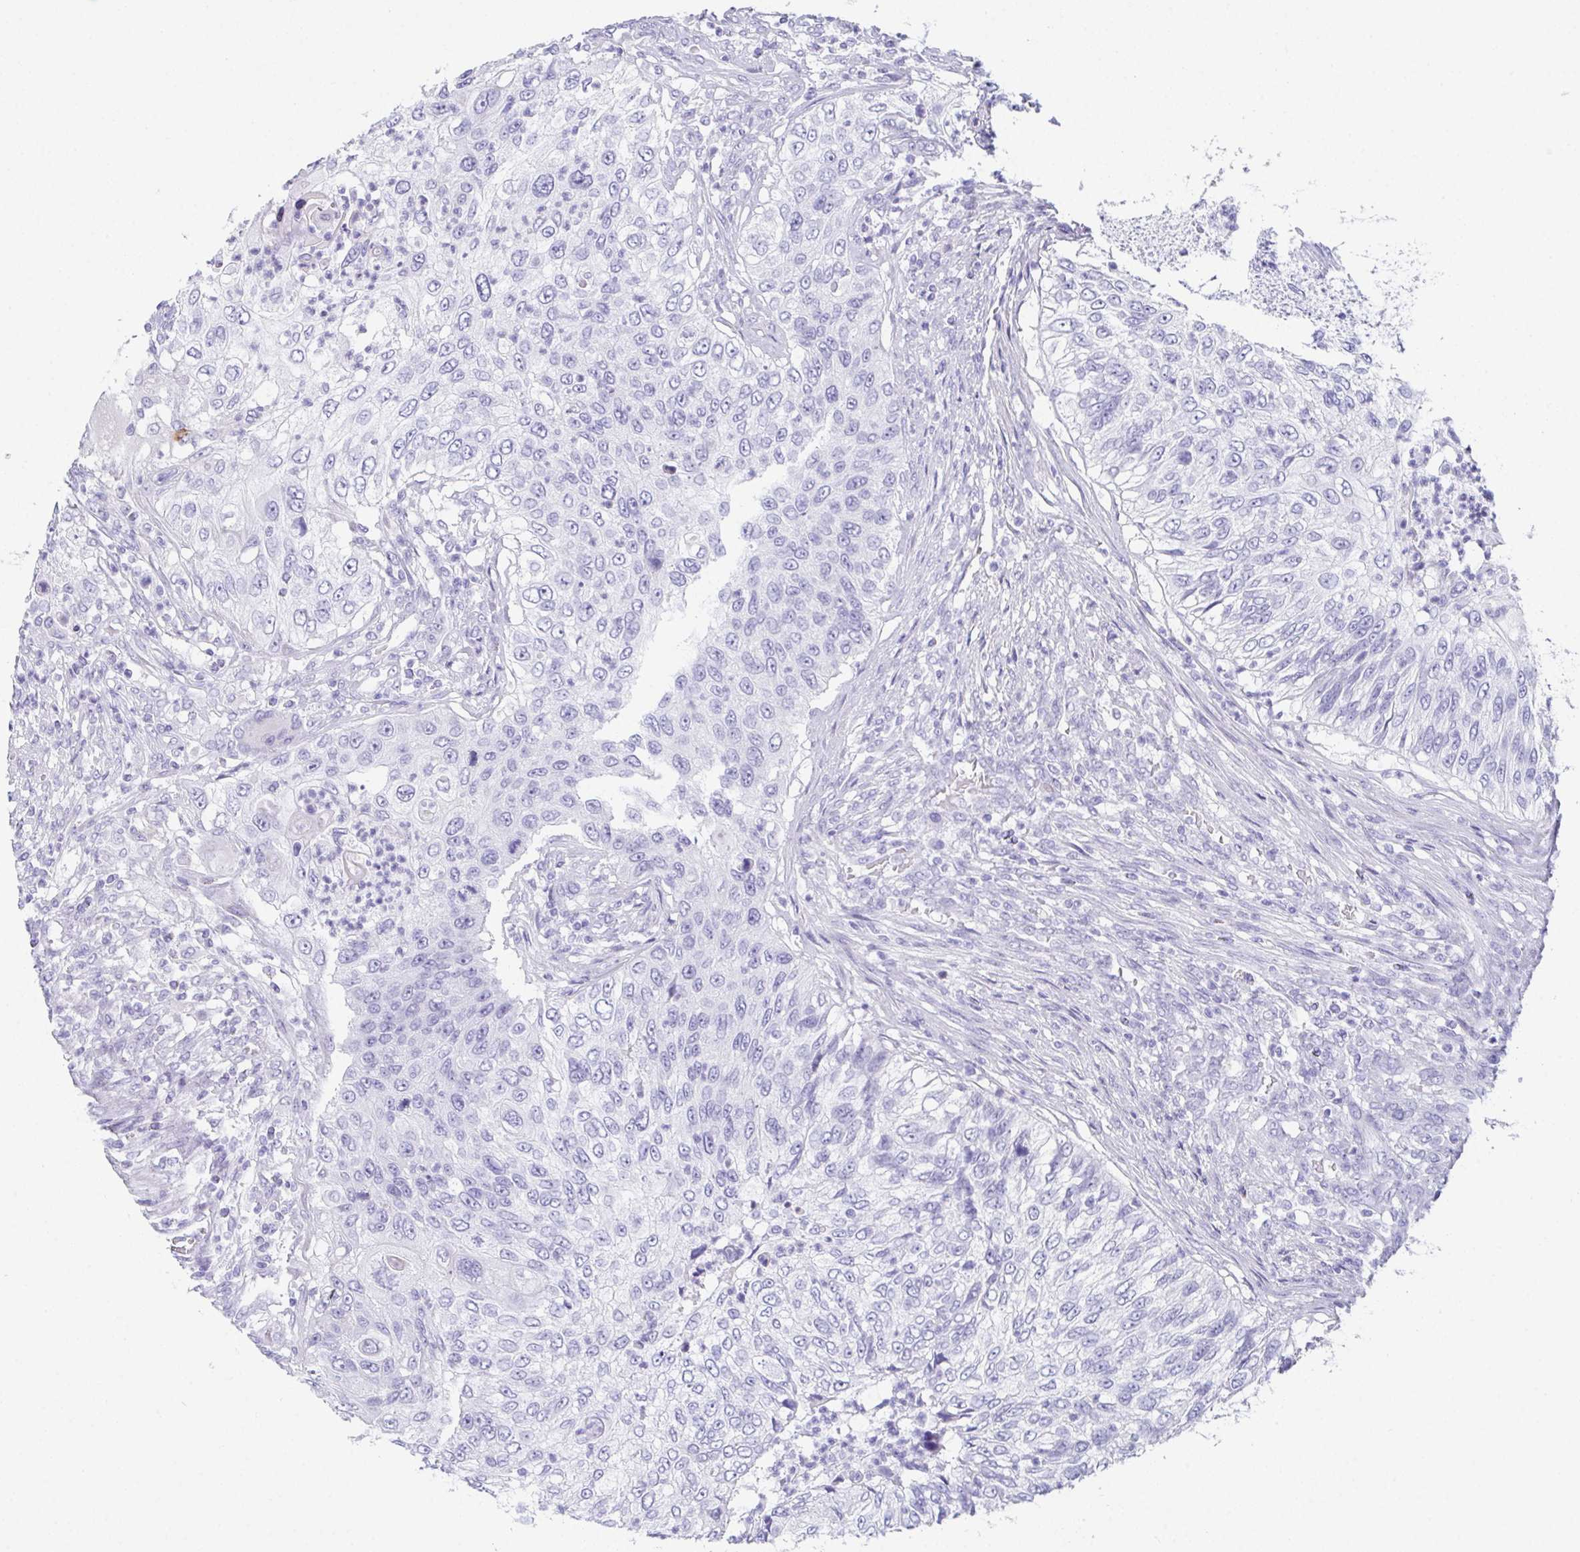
{"staining": {"intensity": "negative", "quantity": "none", "location": "none"}, "tissue": "urothelial cancer", "cell_type": "Tumor cells", "image_type": "cancer", "snomed": [{"axis": "morphology", "description": "Urothelial carcinoma, High grade"}, {"axis": "topography", "description": "Urinary bladder"}], "caption": "The micrograph exhibits no significant staining in tumor cells of urothelial cancer. (Immunohistochemistry (ihc), brightfield microscopy, high magnification).", "gene": "TEX19", "patient": {"sex": "female", "age": 60}}